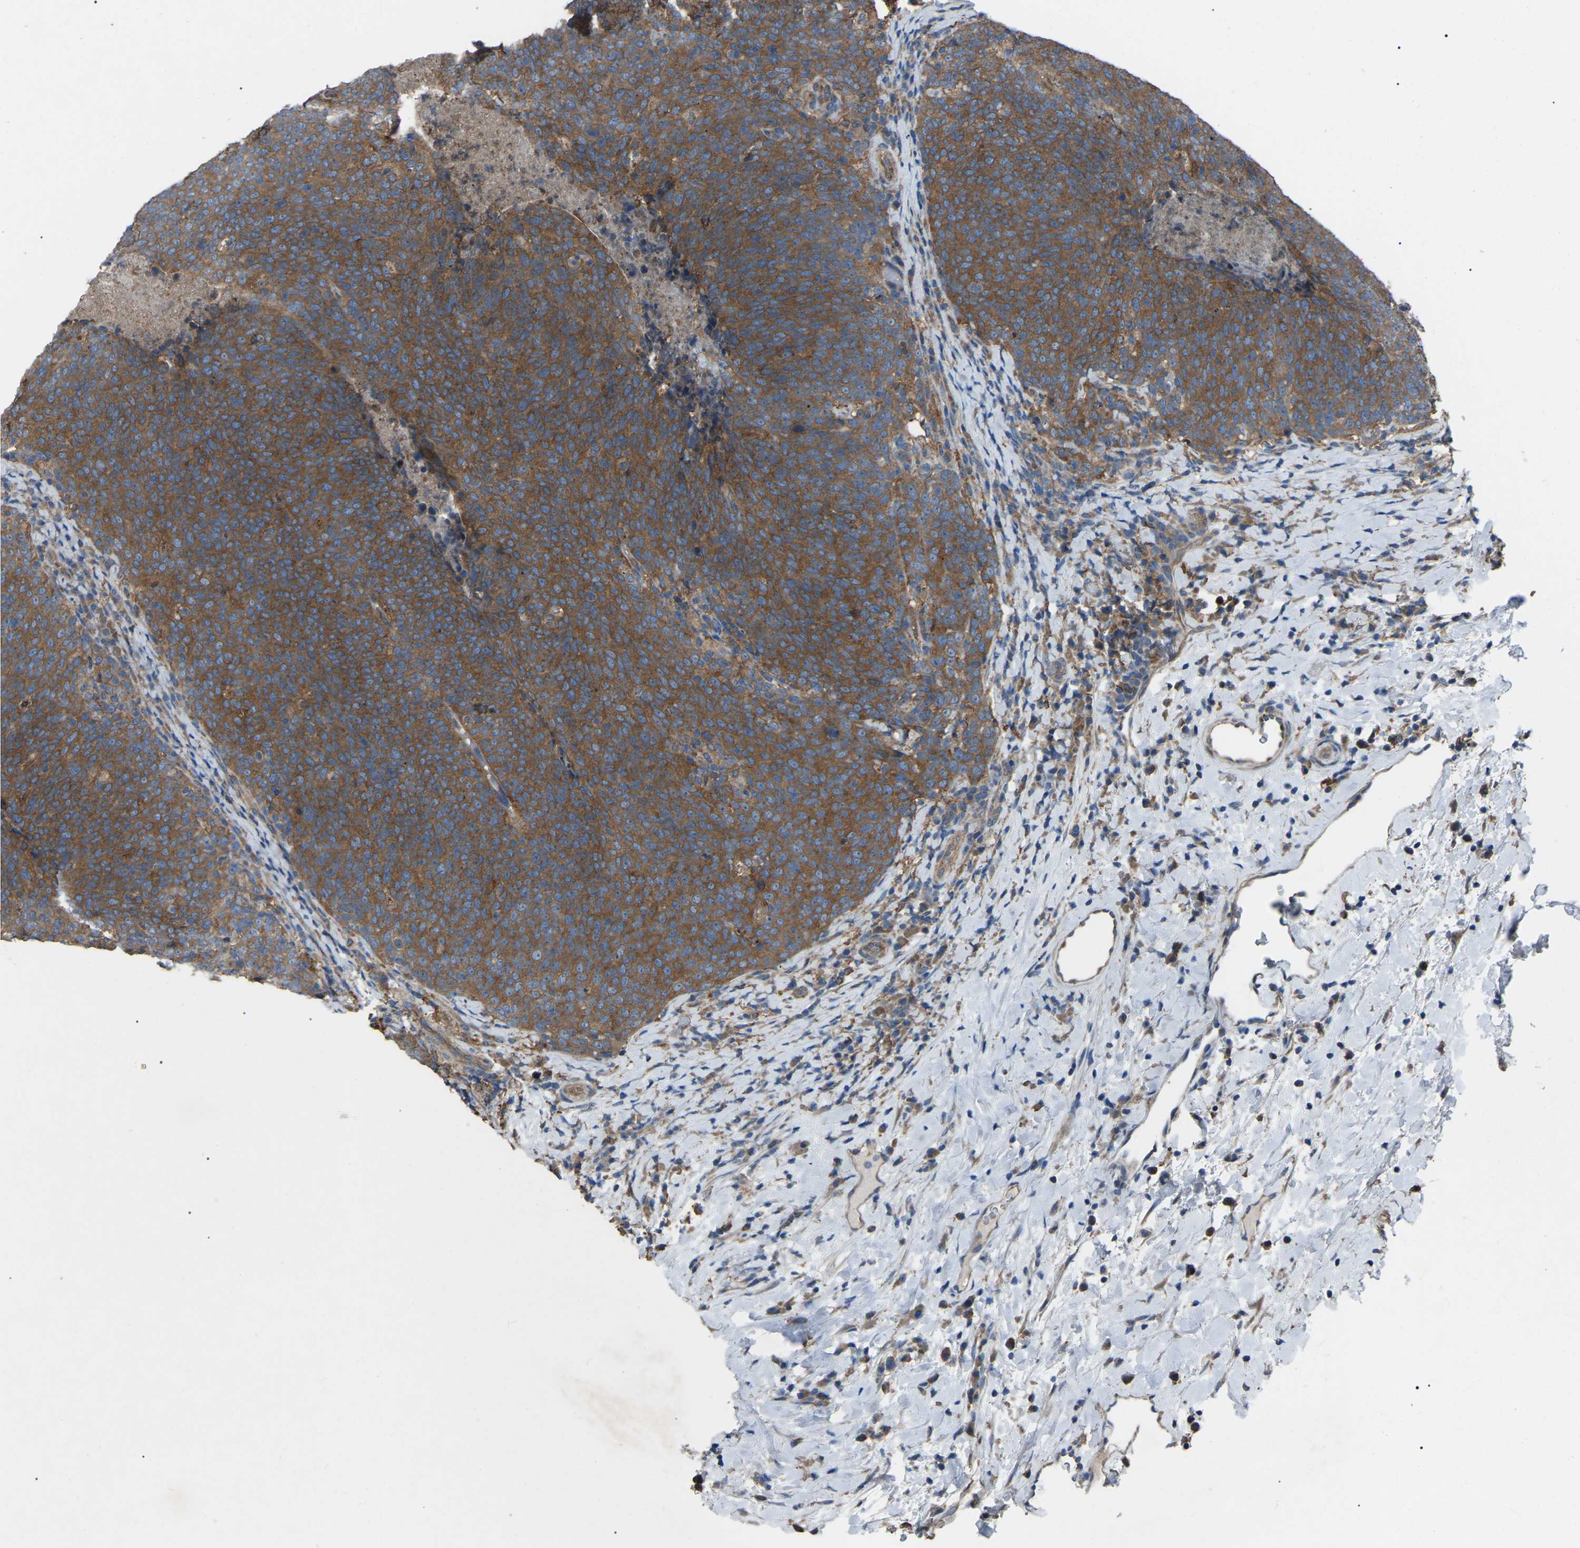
{"staining": {"intensity": "strong", "quantity": ">75%", "location": "cytoplasmic/membranous"}, "tissue": "head and neck cancer", "cell_type": "Tumor cells", "image_type": "cancer", "snomed": [{"axis": "morphology", "description": "Squamous cell carcinoma, NOS"}, {"axis": "morphology", "description": "Squamous cell carcinoma, metastatic, NOS"}, {"axis": "topography", "description": "Lymph node"}, {"axis": "topography", "description": "Head-Neck"}], "caption": "This is an image of immunohistochemistry staining of head and neck cancer, which shows strong staining in the cytoplasmic/membranous of tumor cells.", "gene": "AIMP1", "patient": {"sex": "male", "age": 62}}